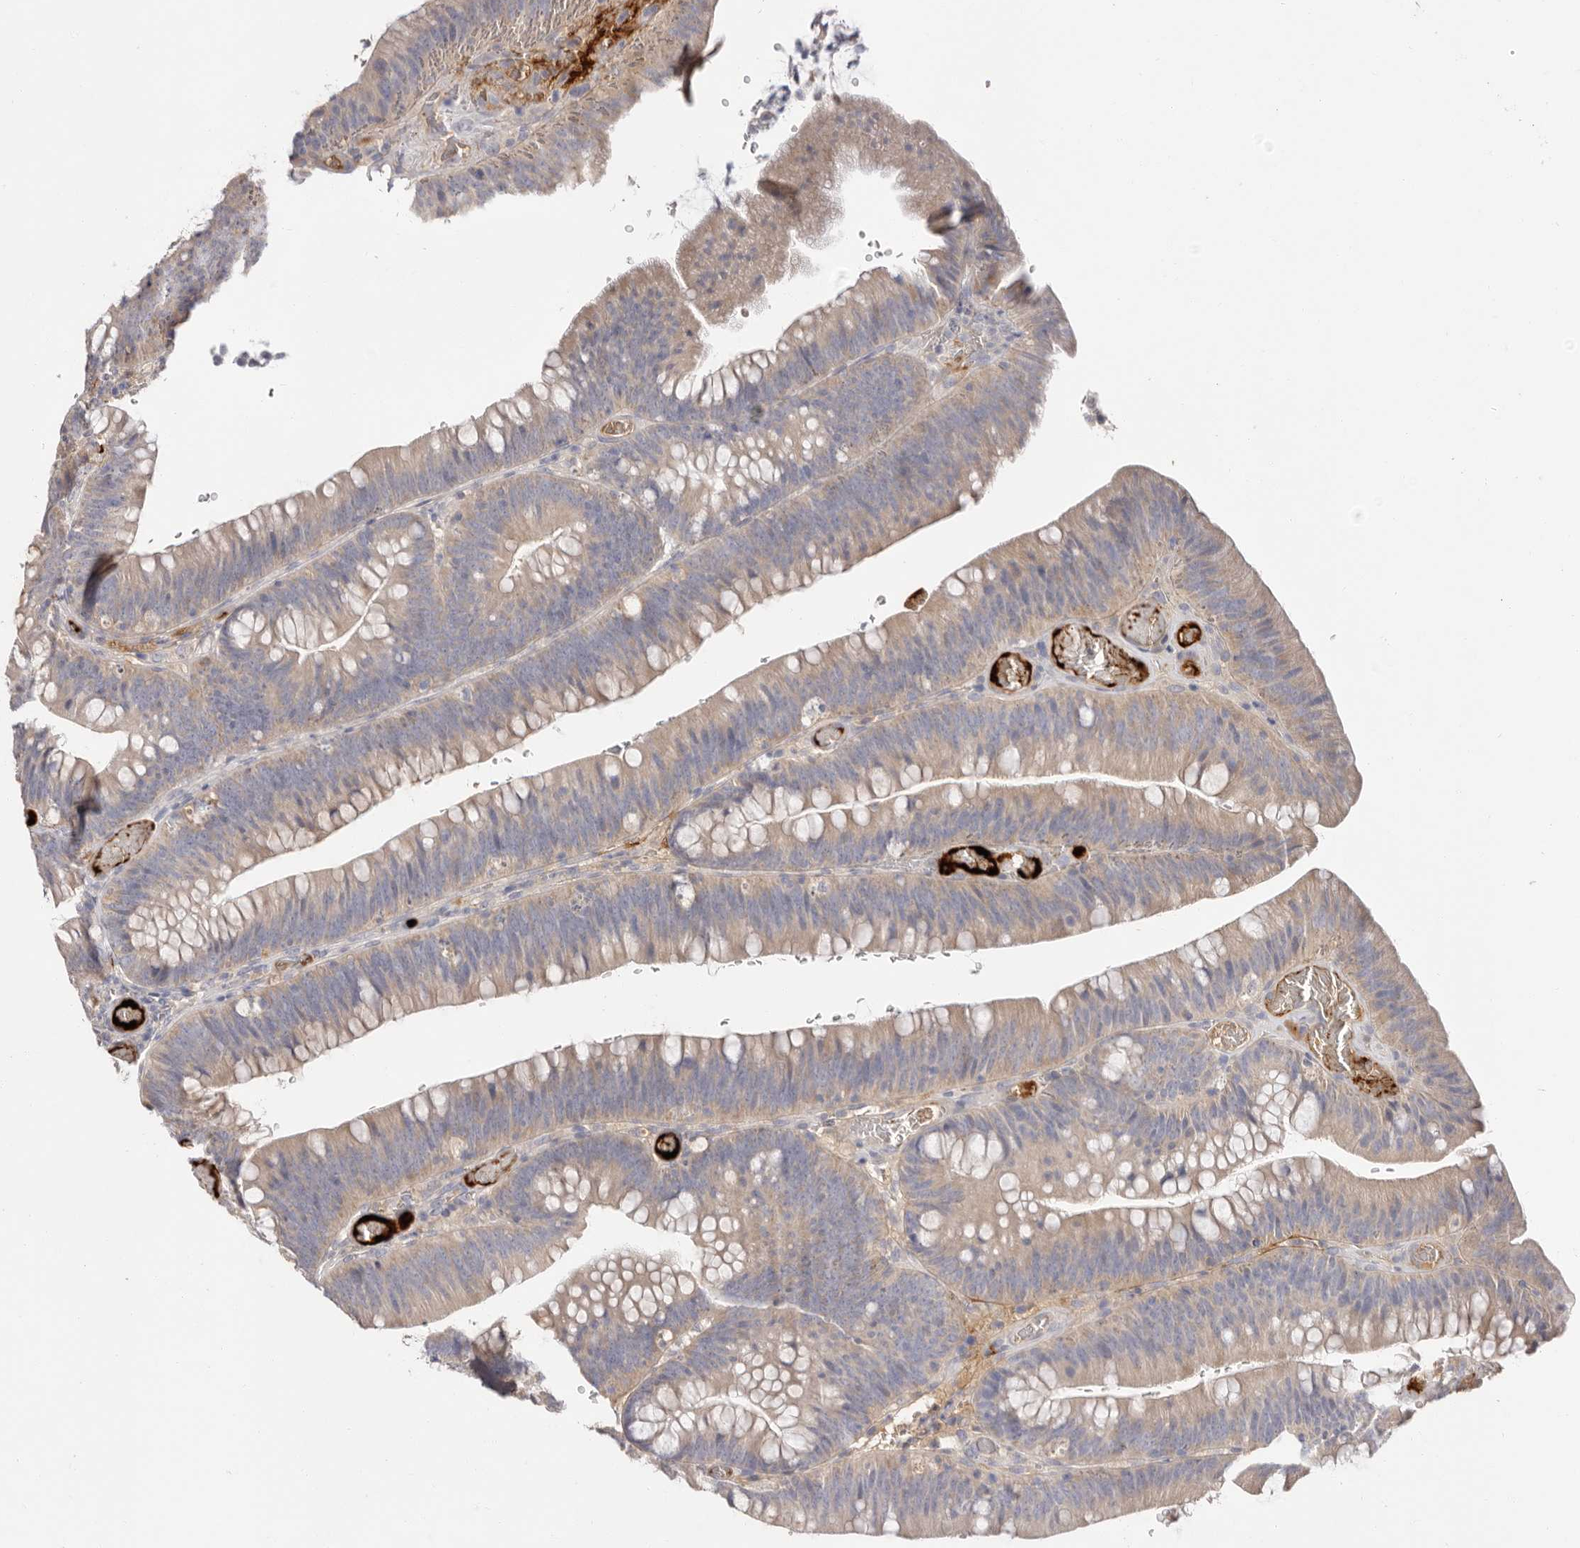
{"staining": {"intensity": "weak", "quantity": "25%-75%", "location": "cytoplasmic/membranous"}, "tissue": "colorectal cancer", "cell_type": "Tumor cells", "image_type": "cancer", "snomed": [{"axis": "morphology", "description": "Normal tissue, NOS"}, {"axis": "topography", "description": "Colon"}], "caption": "There is low levels of weak cytoplasmic/membranous staining in tumor cells of colorectal cancer, as demonstrated by immunohistochemical staining (brown color).", "gene": "LMLN", "patient": {"sex": "female", "age": 82}}